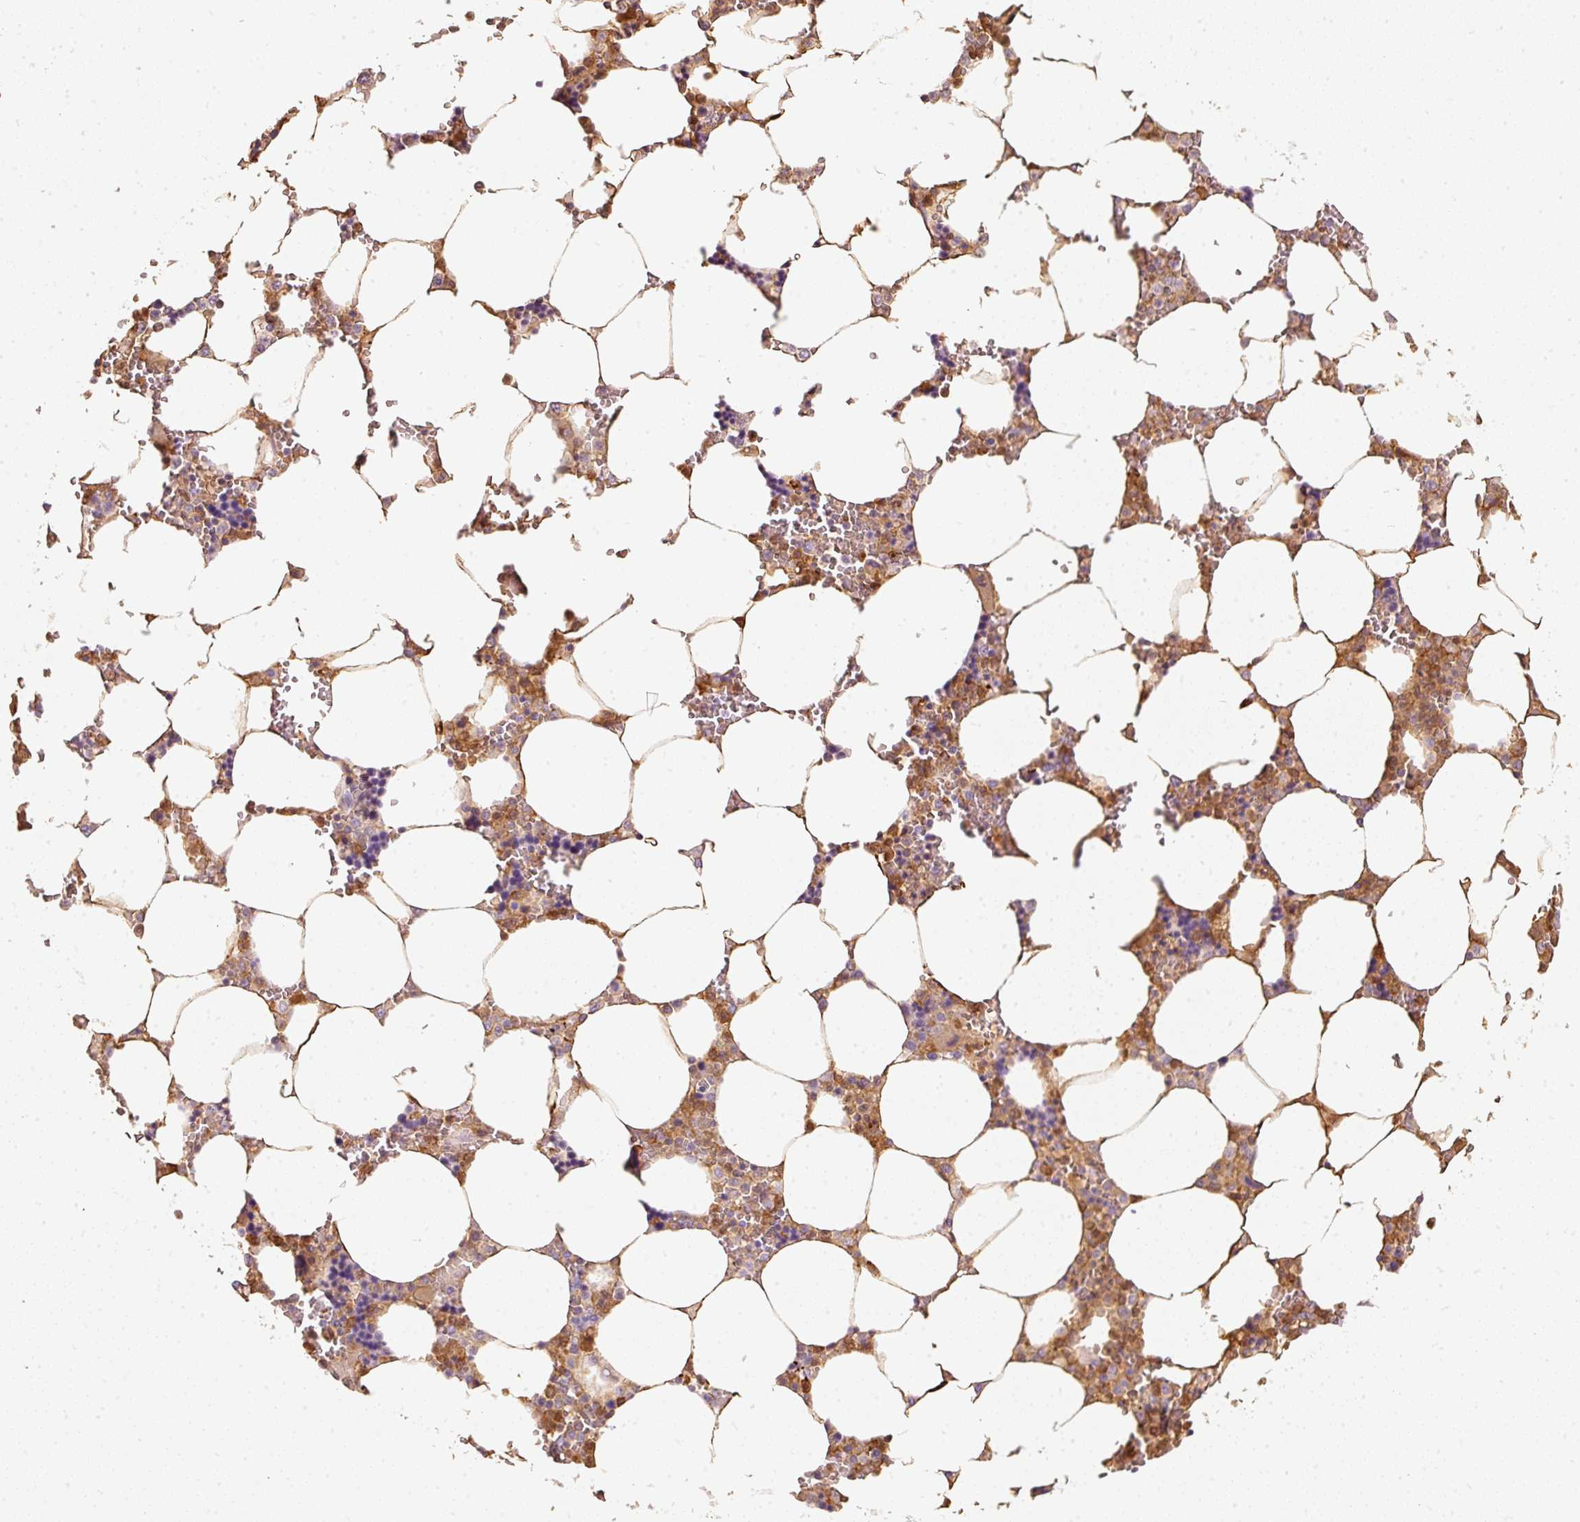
{"staining": {"intensity": "moderate", "quantity": "25%-75%", "location": "cytoplasmic/membranous"}, "tissue": "bone marrow", "cell_type": "Hematopoietic cells", "image_type": "normal", "snomed": [{"axis": "morphology", "description": "Normal tissue, NOS"}, {"axis": "topography", "description": "Bone marrow"}], "caption": "A histopathology image of bone marrow stained for a protein shows moderate cytoplasmic/membranous brown staining in hematopoietic cells.", "gene": "IQGAP2", "patient": {"sex": "male", "age": 64}}